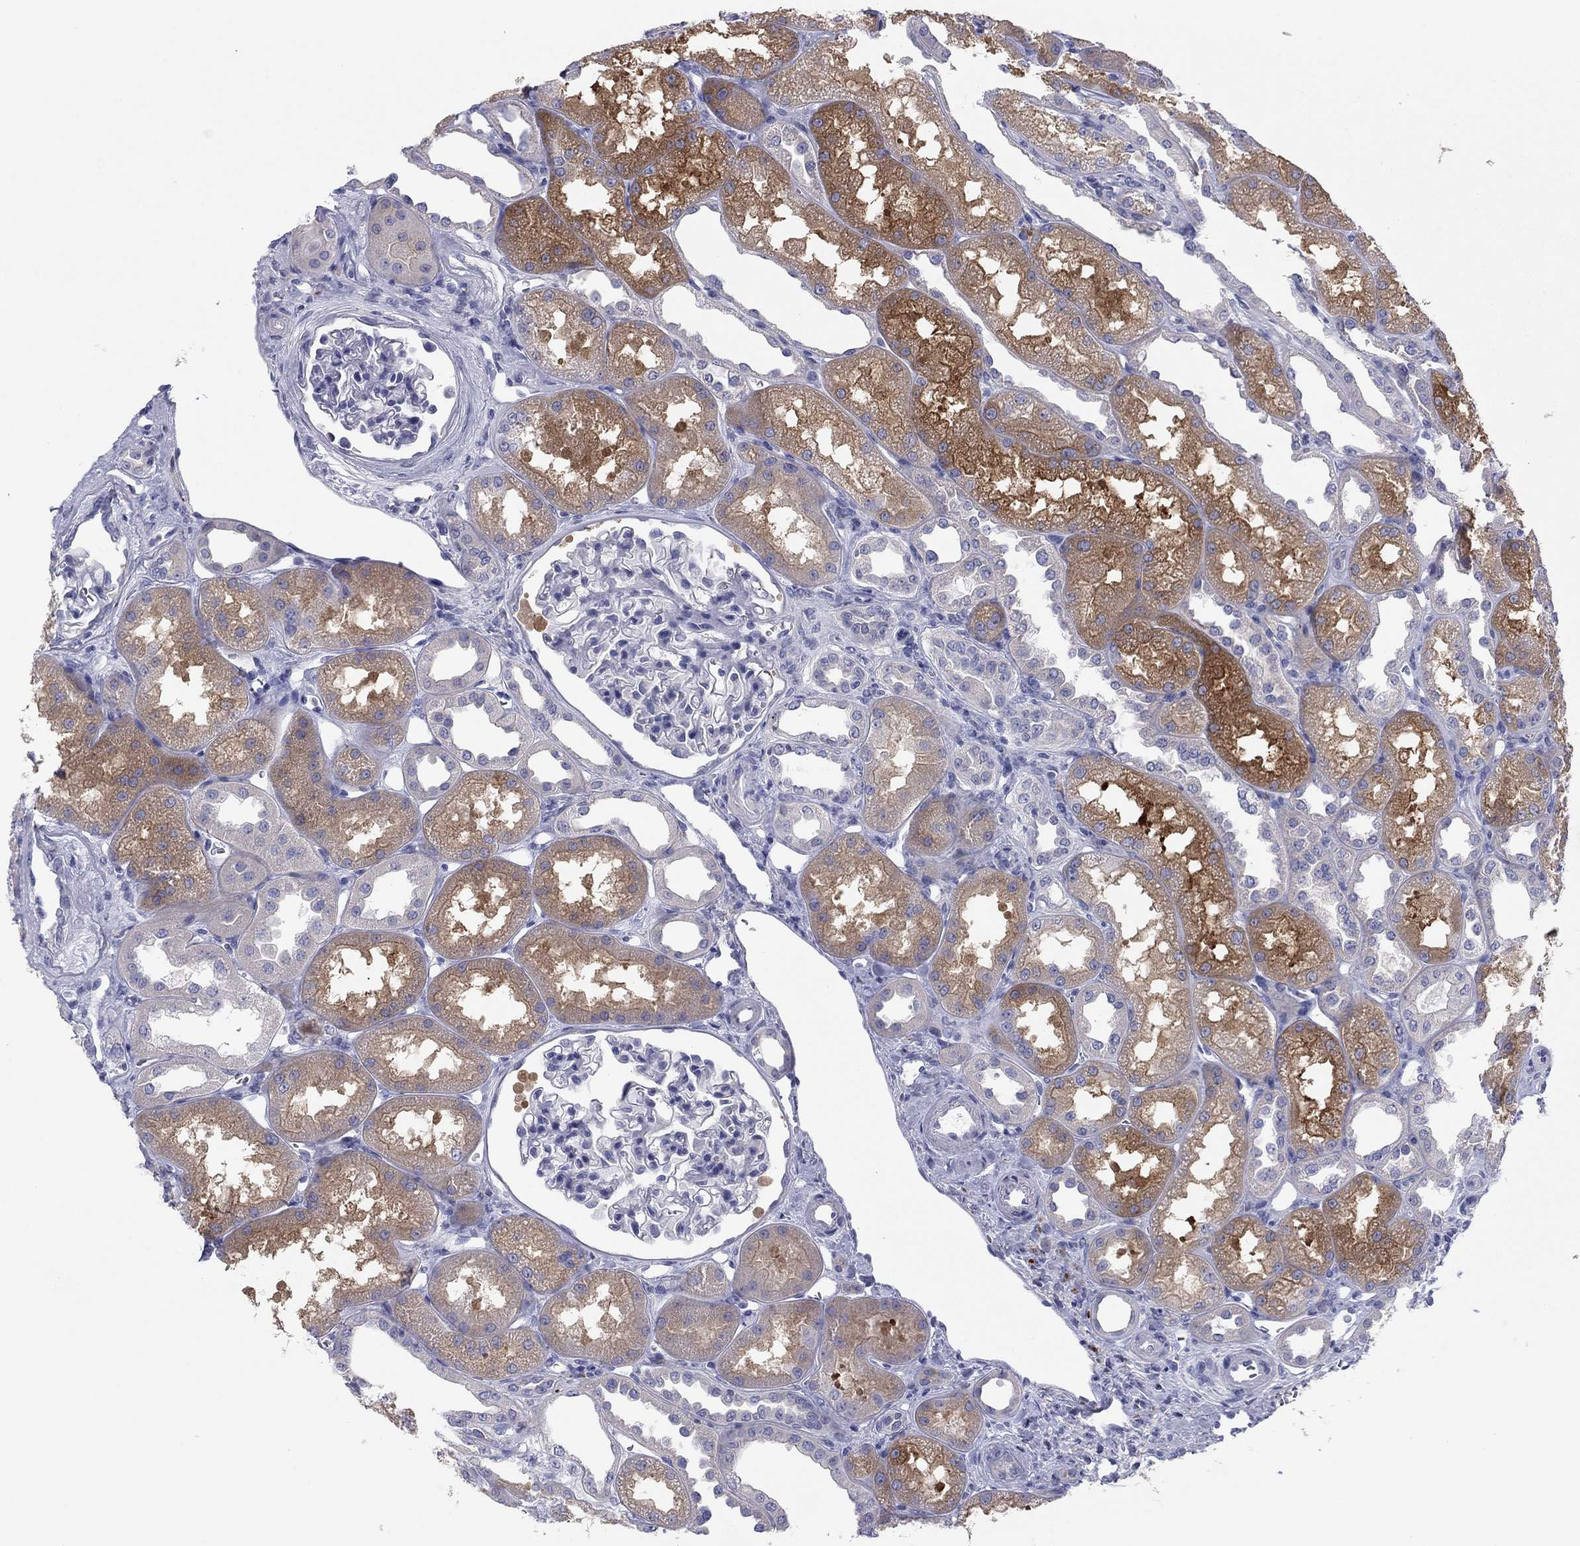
{"staining": {"intensity": "negative", "quantity": "none", "location": "none"}, "tissue": "kidney", "cell_type": "Cells in glomeruli", "image_type": "normal", "snomed": [{"axis": "morphology", "description": "Normal tissue, NOS"}, {"axis": "topography", "description": "Kidney"}], "caption": "Benign kidney was stained to show a protein in brown. There is no significant expression in cells in glomeruli. The staining is performed using DAB (3,3'-diaminobenzidine) brown chromogen with nuclei counter-stained in using hematoxylin.", "gene": "CNTNAP4", "patient": {"sex": "male", "age": 61}}